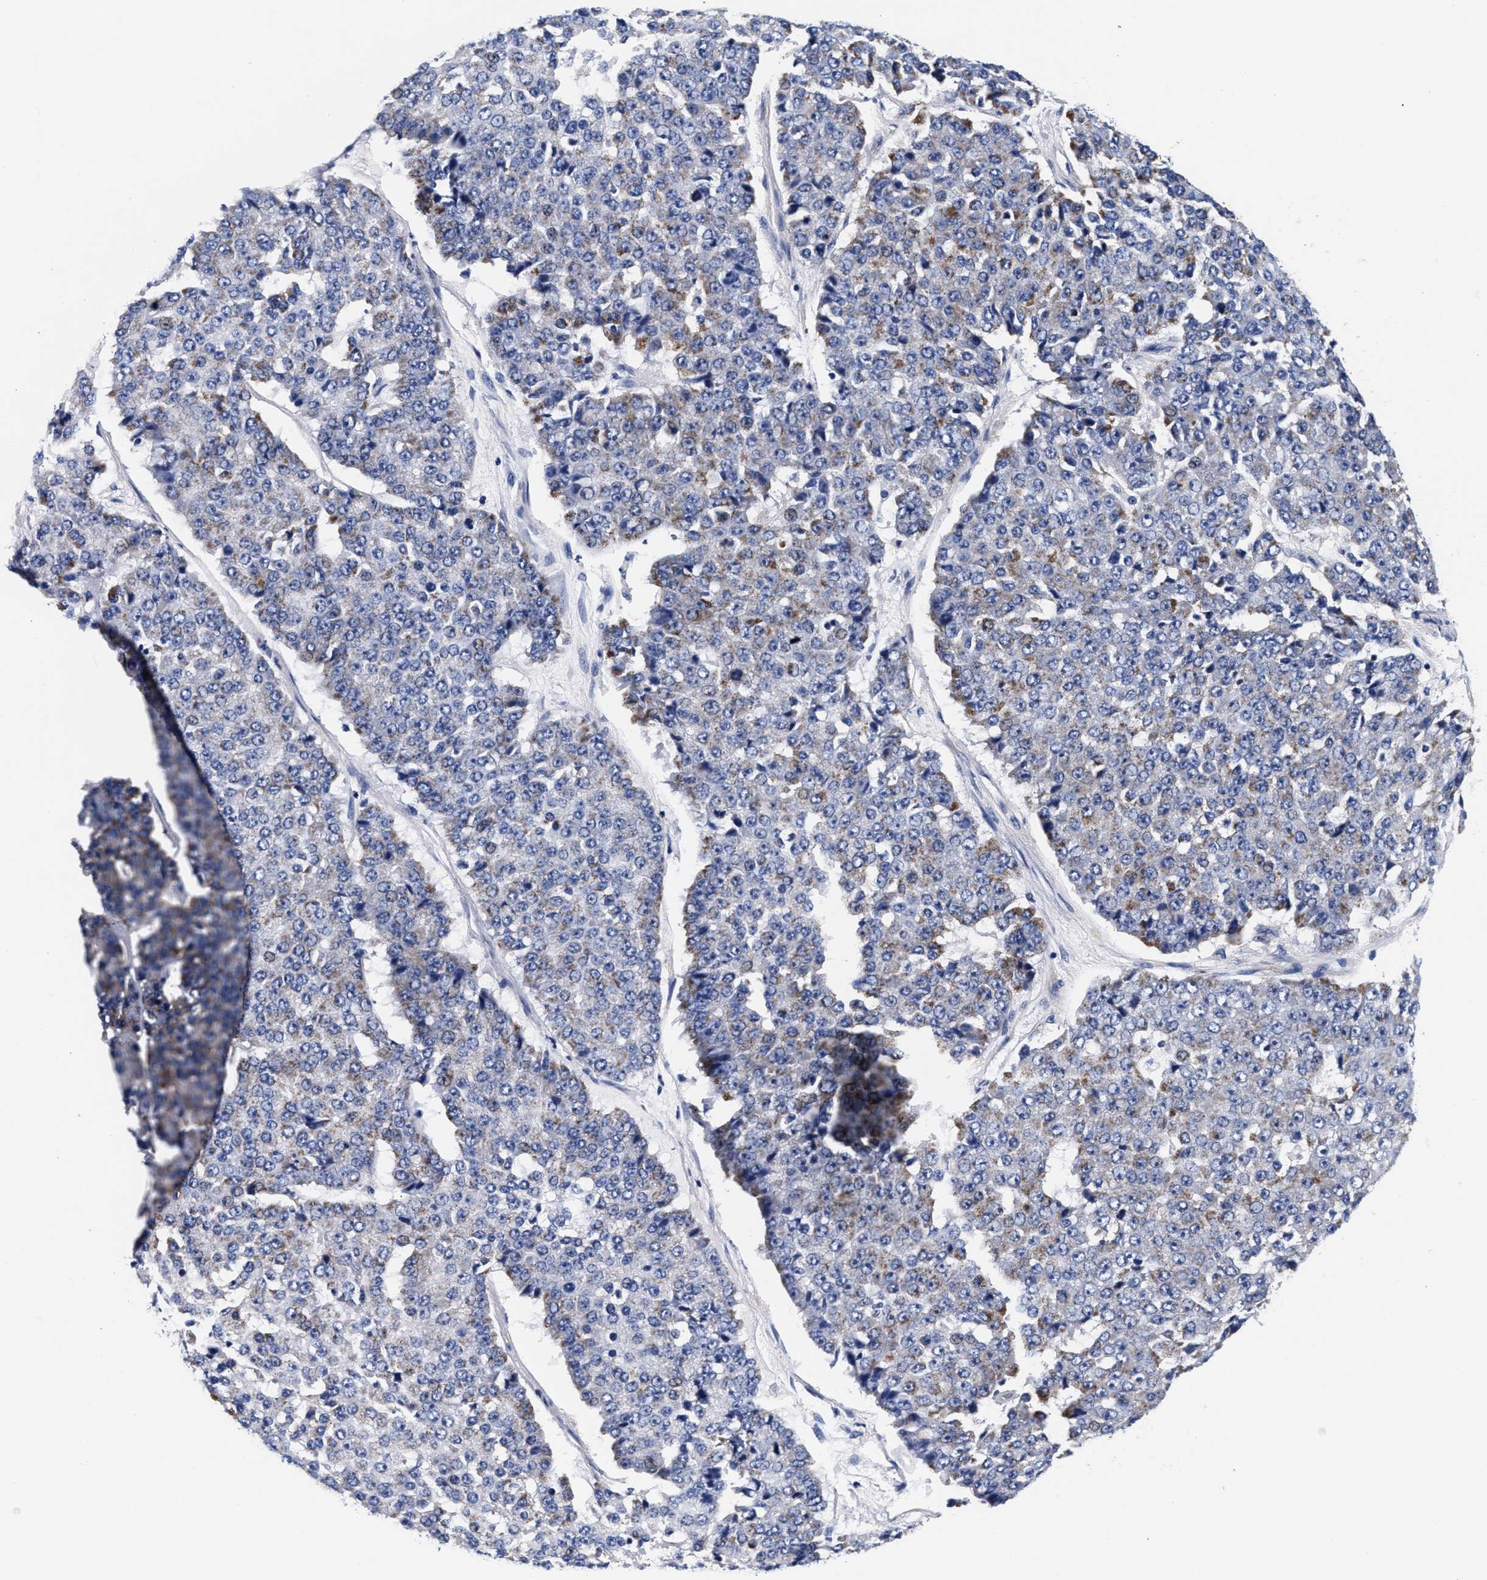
{"staining": {"intensity": "moderate", "quantity": "25%-75%", "location": "cytoplasmic/membranous"}, "tissue": "pancreatic cancer", "cell_type": "Tumor cells", "image_type": "cancer", "snomed": [{"axis": "morphology", "description": "Adenocarcinoma, NOS"}, {"axis": "topography", "description": "Pancreas"}], "caption": "Adenocarcinoma (pancreatic) stained for a protein demonstrates moderate cytoplasmic/membranous positivity in tumor cells.", "gene": "RAB3B", "patient": {"sex": "male", "age": 50}}